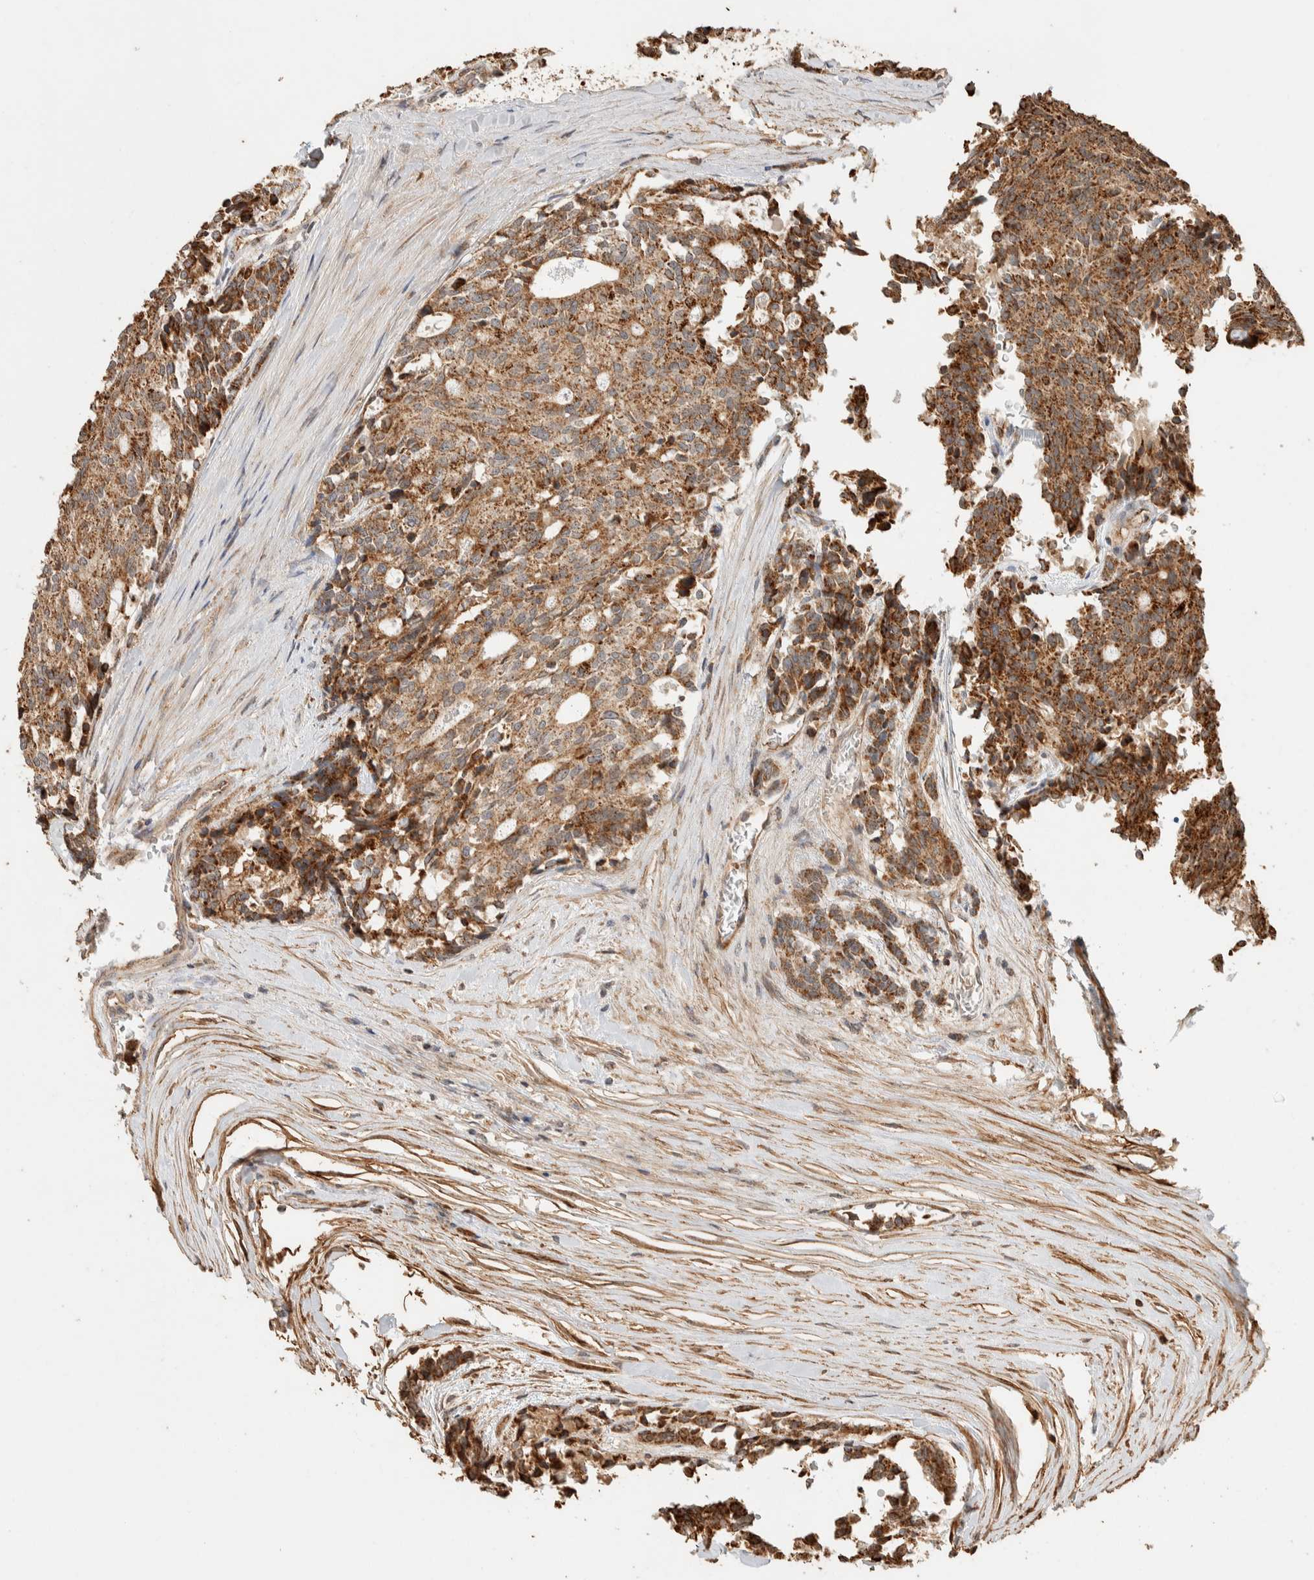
{"staining": {"intensity": "moderate", "quantity": ">75%", "location": "cytoplasmic/membranous"}, "tissue": "carcinoid", "cell_type": "Tumor cells", "image_type": "cancer", "snomed": [{"axis": "morphology", "description": "Carcinoid, malignant, NOS"}, {"axis": "topography", "description": "Pancreas"}], "caption": "Immunohistochemical staining of human carcinoid shows moderate cytoplasmic/membranous protein staining in about >75% of tumor cells. The staining was performed using DAB to visualize the protein expression in brown, while the nuclei were stained in blue with hematoxylin (Magnification: 20x).", "gene": "KIF9", "patient": {"sex": "female", "age": 54}}